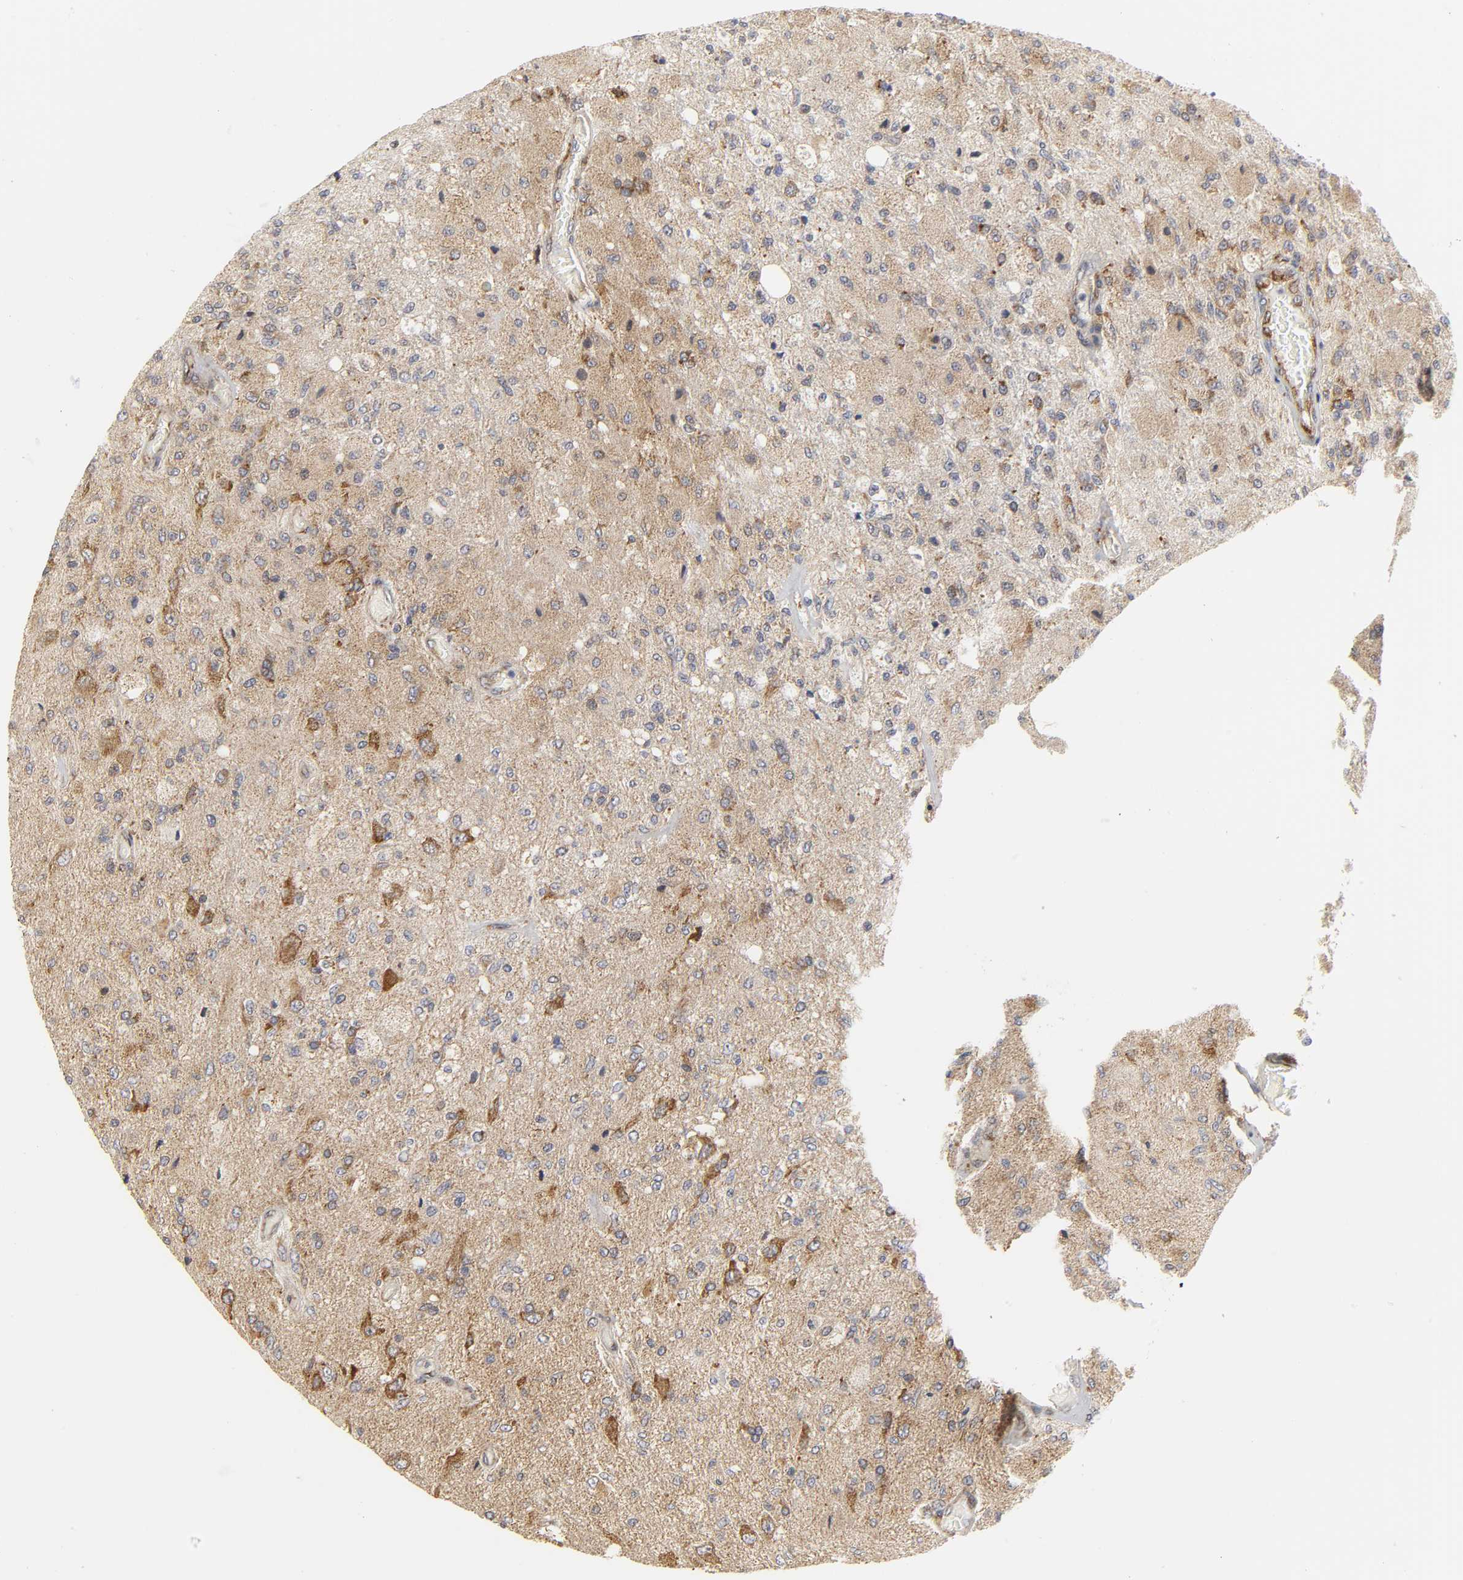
{"staining": {"intensity": "moderate", "quantity": ">75%", "location": "cytoplasmic/membranous"}, "tissue": "glioma", "cell_type": "Tumor cells", "image_type": "cancer", "snomed": [{"axis": "morphology", "description": "Normal tissue, NOS"}, {"axis": "morphology", "description": "Glioma, malignant, High grade"}, {"axis": "topography", "description": "Cerebral cortex"}], "caption": "Human glioma stained with a brown dye demonstrates moderate cytoplasmic/membranous positive positivity in about >75% of tumor cells.", "gene": "BAX", "patient": {"sex": "male", "age": 77}}